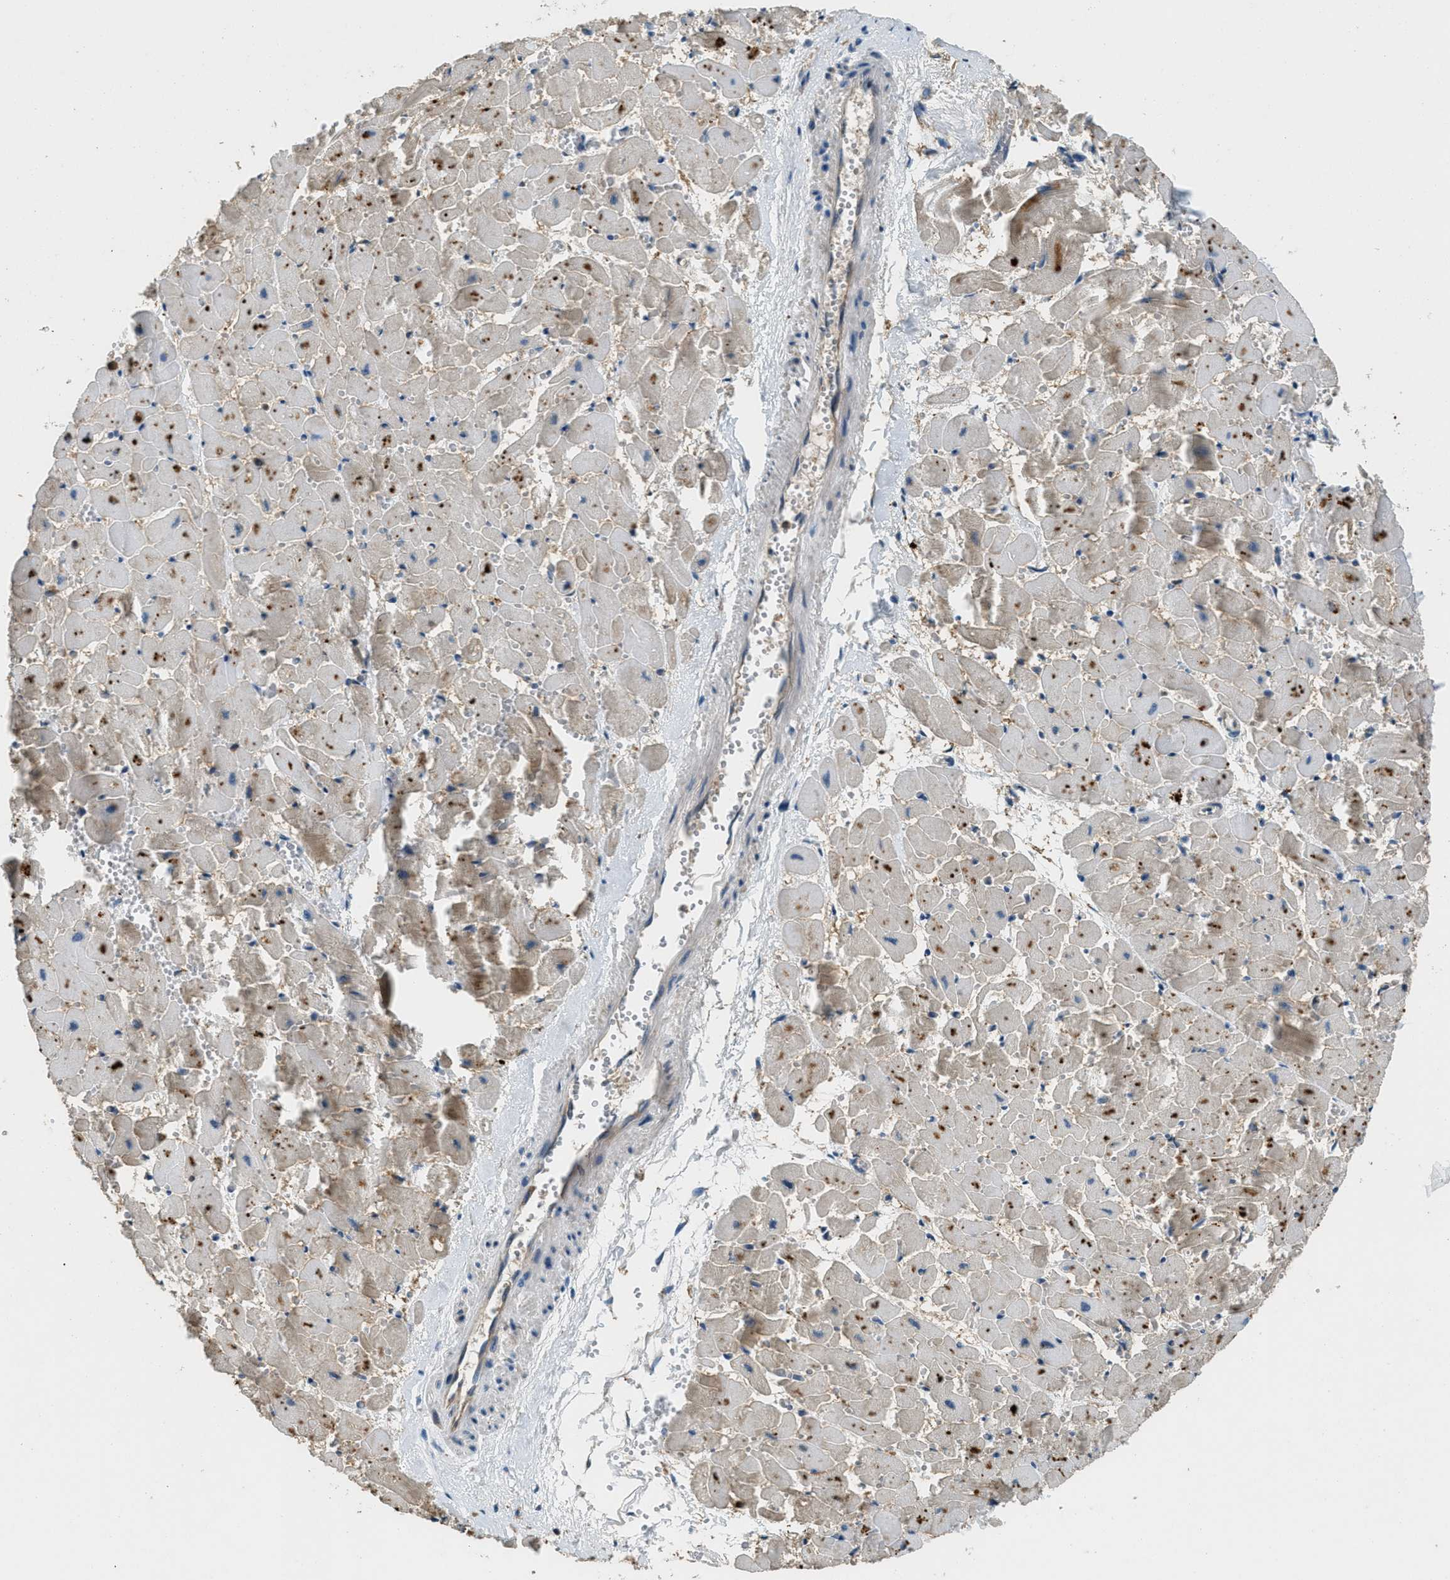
{"staining": {"intensity": "weak", "quantity": ">75%", "location": "cytoplasmic/membranous"}, "tissue": "heart muscle", "cell_type": "Cardiomyocytes", "image_type": "normal", "snomed": [{"axis": "morphology", "description": "Normal tissue, NOS"}, {"axis": "topography", "description": "Heart"}], "caption": "Immunohistochemical staining of benign heart muscle reveals >75% levels of weak cytoplasmic/membranous protein staining in about >75% of cardiomyocytes. Nuclei are stained in blue.", "gene": "GIMAP8", "patient": {"sex": "female", "age": 19}}